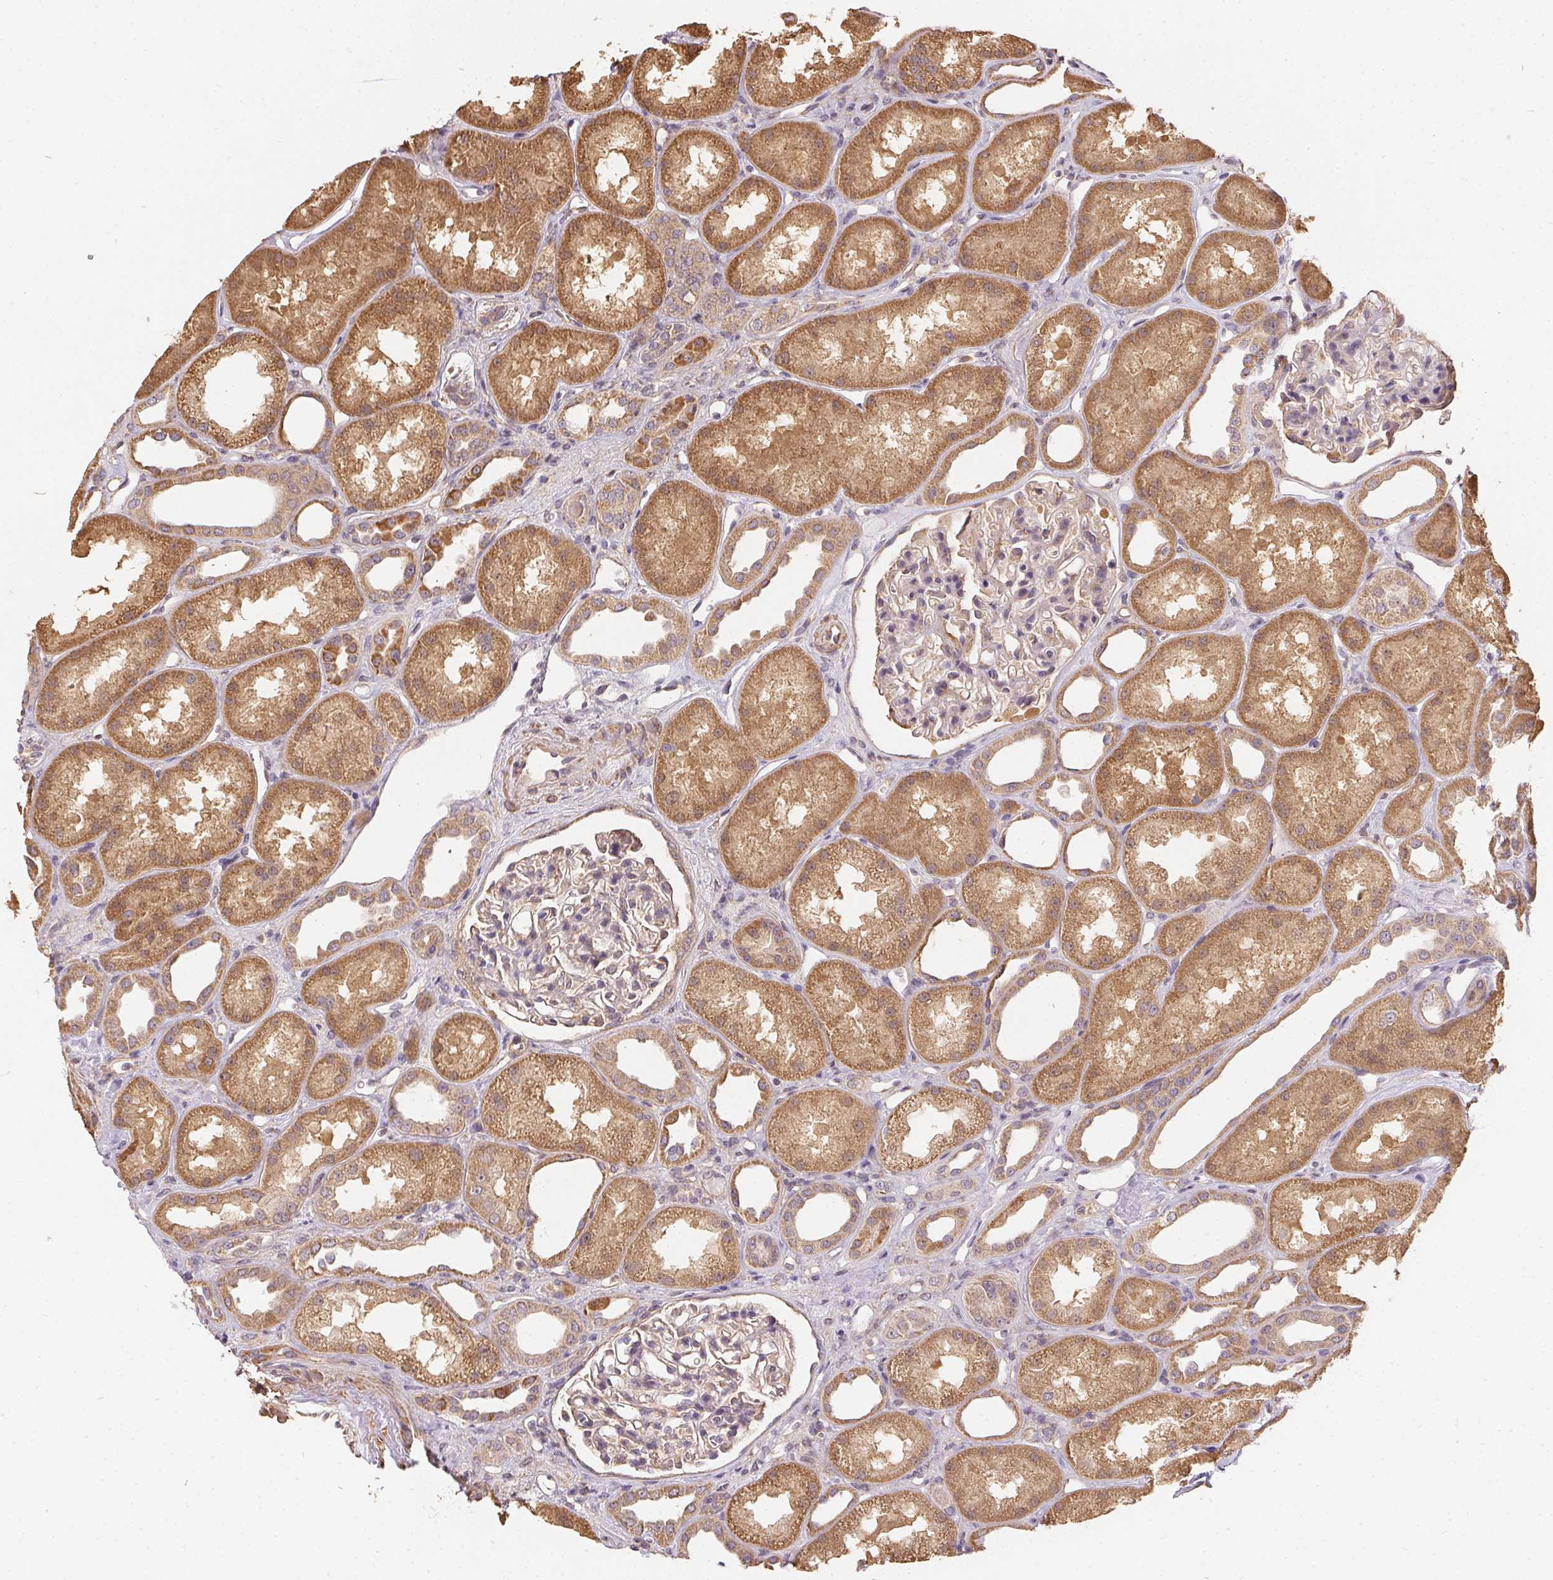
{"staining": {"intensity": "negative", "quantity": "none", "location": "none"}, "tissue": "kidney", "cell_type": "Cells in glomeruli", "image_type": "normal", "snomed": [{"axis": "morphology", "description": "Normal tissue, NOS"}, {"axis": "topography", "description": "Kidney"}], "caption": "An IHC micrograph of benign kidney is shown. There is no staining in cells in glomeruli of kidney. (DAB (3,3'-diaminobenzidine) immunohistochemistry, high magnification).", "gene": "REV3L", "patient": {"sex": "male", "age": 61}}